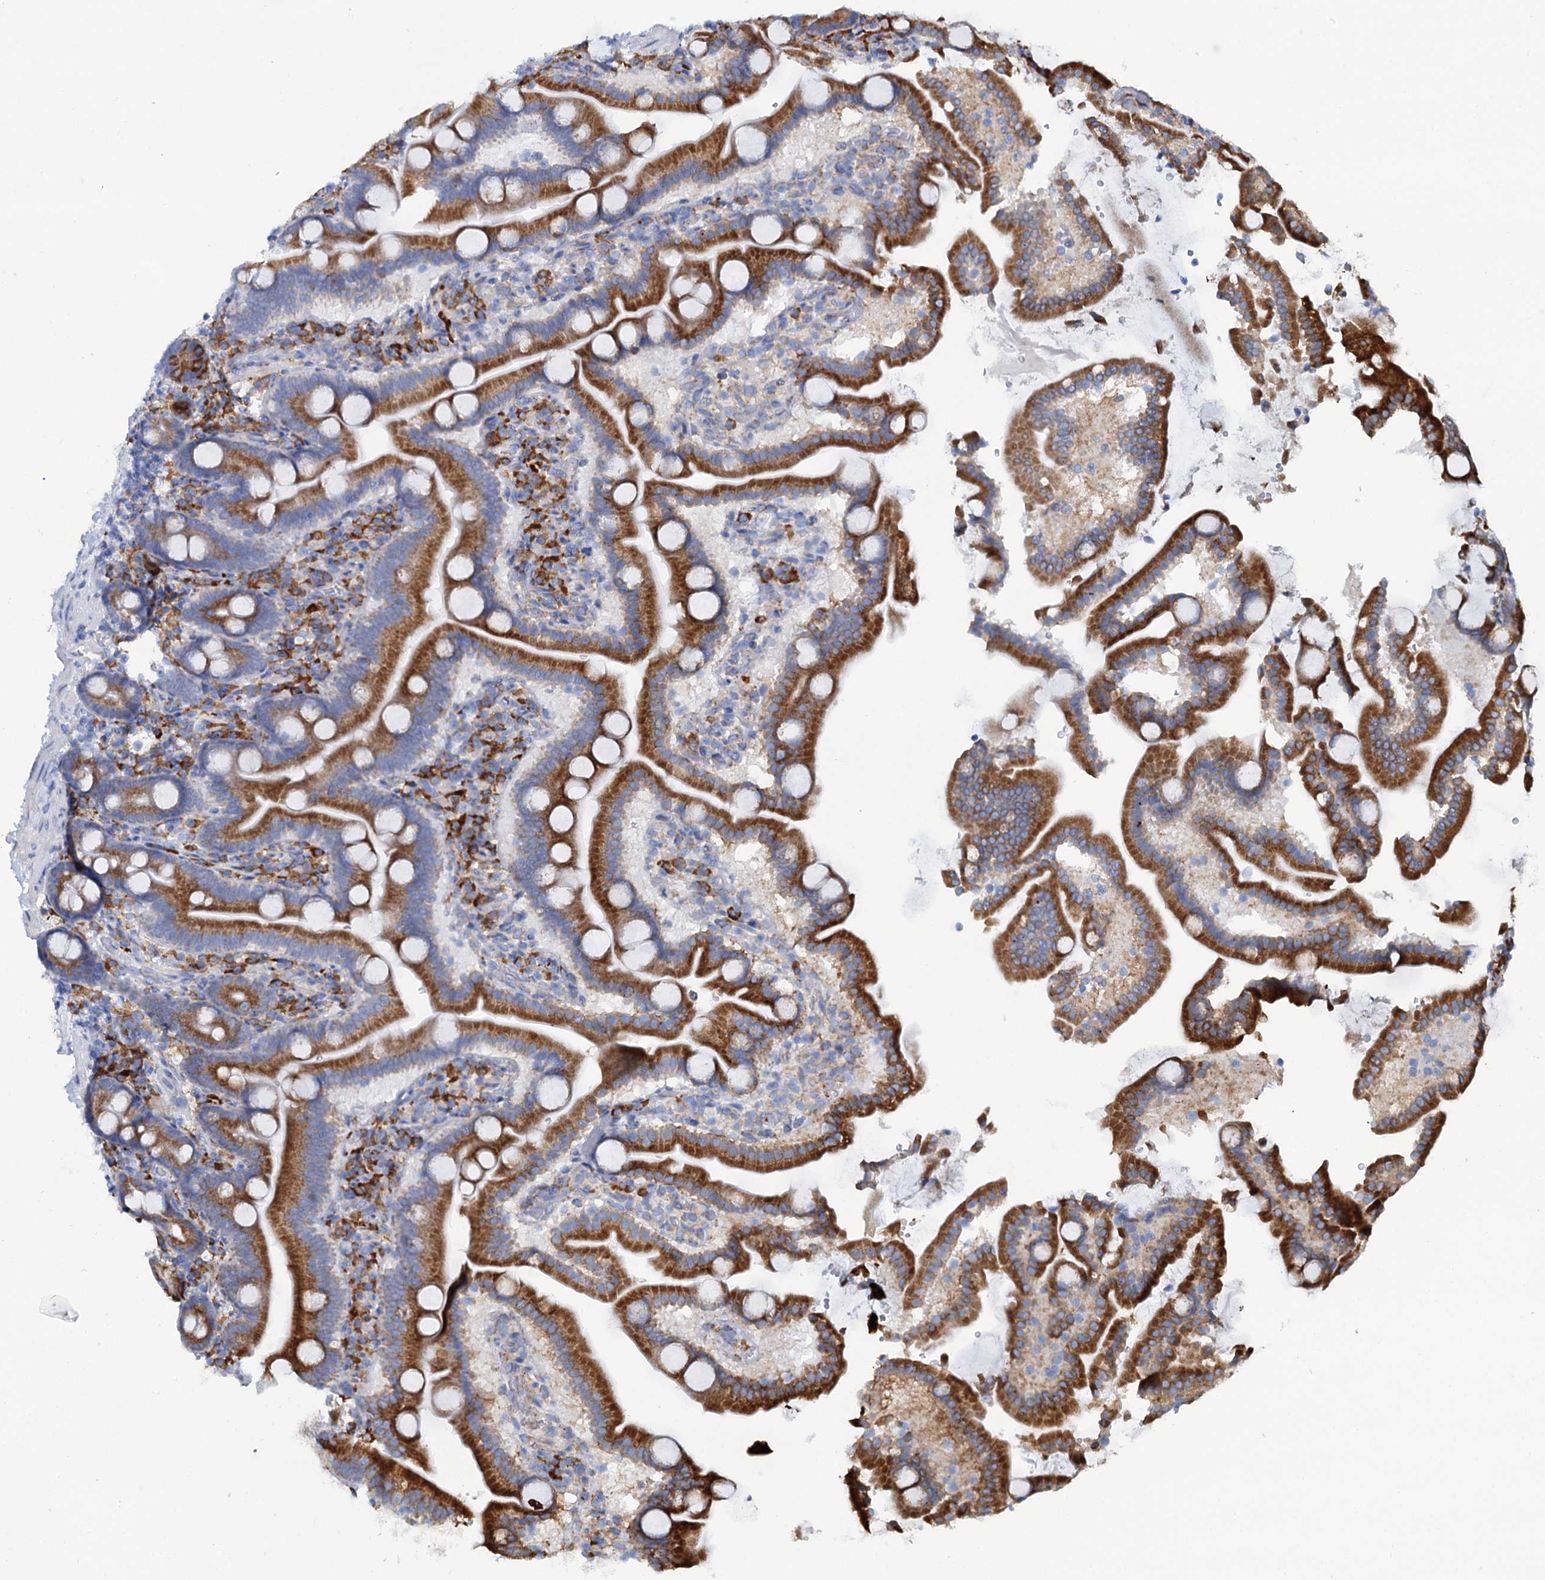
{"staining": {"intensity": "strong", "quantity": ">75%", "location": "cytoplasmic/membranous"}, "tissue": "duodenum", "cell_type": "Glandular cells", "image_type": "normal", "snomed": [{"axis": "morphology", "description": "Normal tissue, NOS"}, {"axis": "topography", "description": "Duodenum"}], "caption": "Protein expression analysis of unremarkable duodenum displays strong cytoplasmic/membranous expression in approximately >75% of glandular cells. (brown staining indicates protein expression, while blue staining denotes nuclei).", "gene": "SHE", "patient": {"sex": "male", "age": 55}}